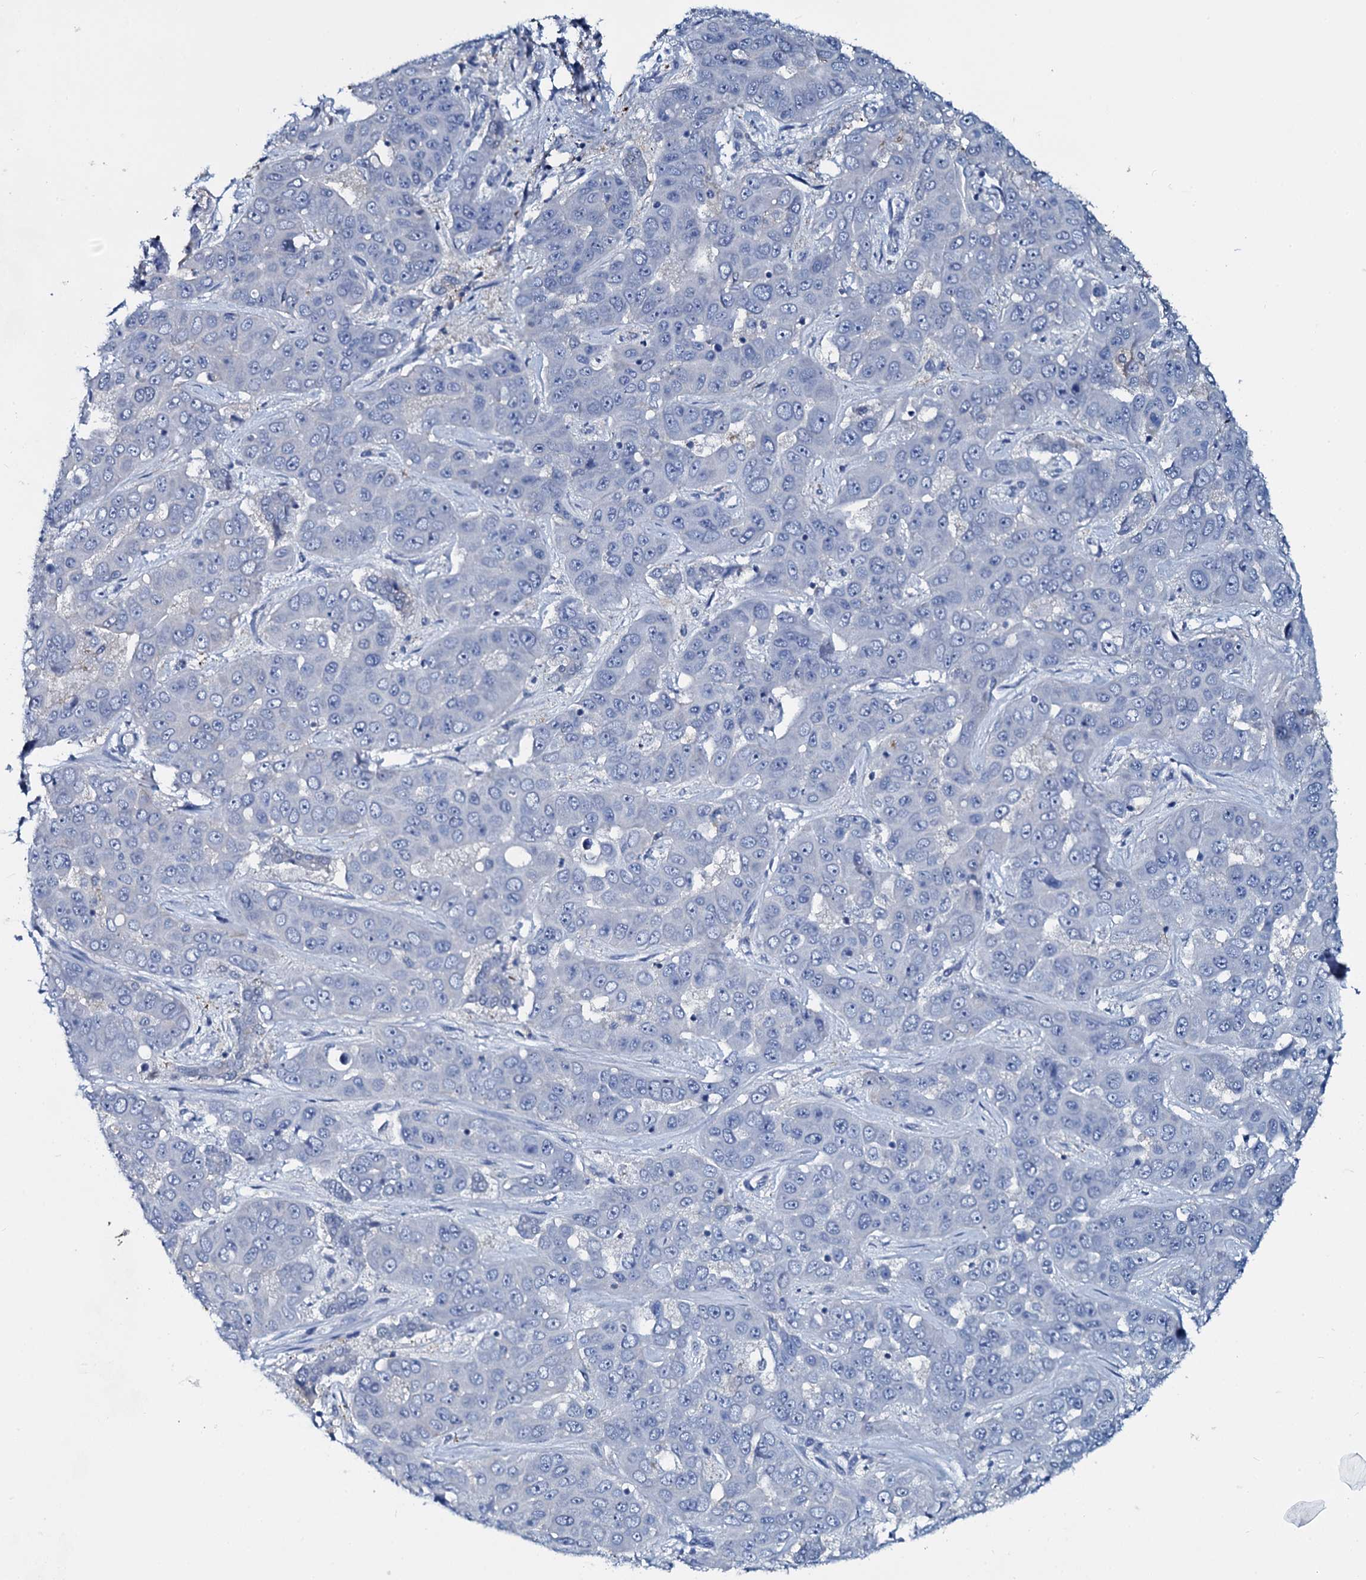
{"staining": {"intensity": "negative", "quantity": "none", "location": "none"}, "tissue": "liver cancer", "cell_type": "Tumor cells", "image_type": "cancer", "snomed": [{"axis": "morphology", "description": "Cholangiocarcinoma"}, {"axis": "topography", "description": "Liver"}], "caption": "Protein analysis of liver cancer (cholangiocarcinoma) reveals no significant positivity in tumor cells.", "gene": "SLC4A7", "patient": {"sex": "female", "age": 52}}